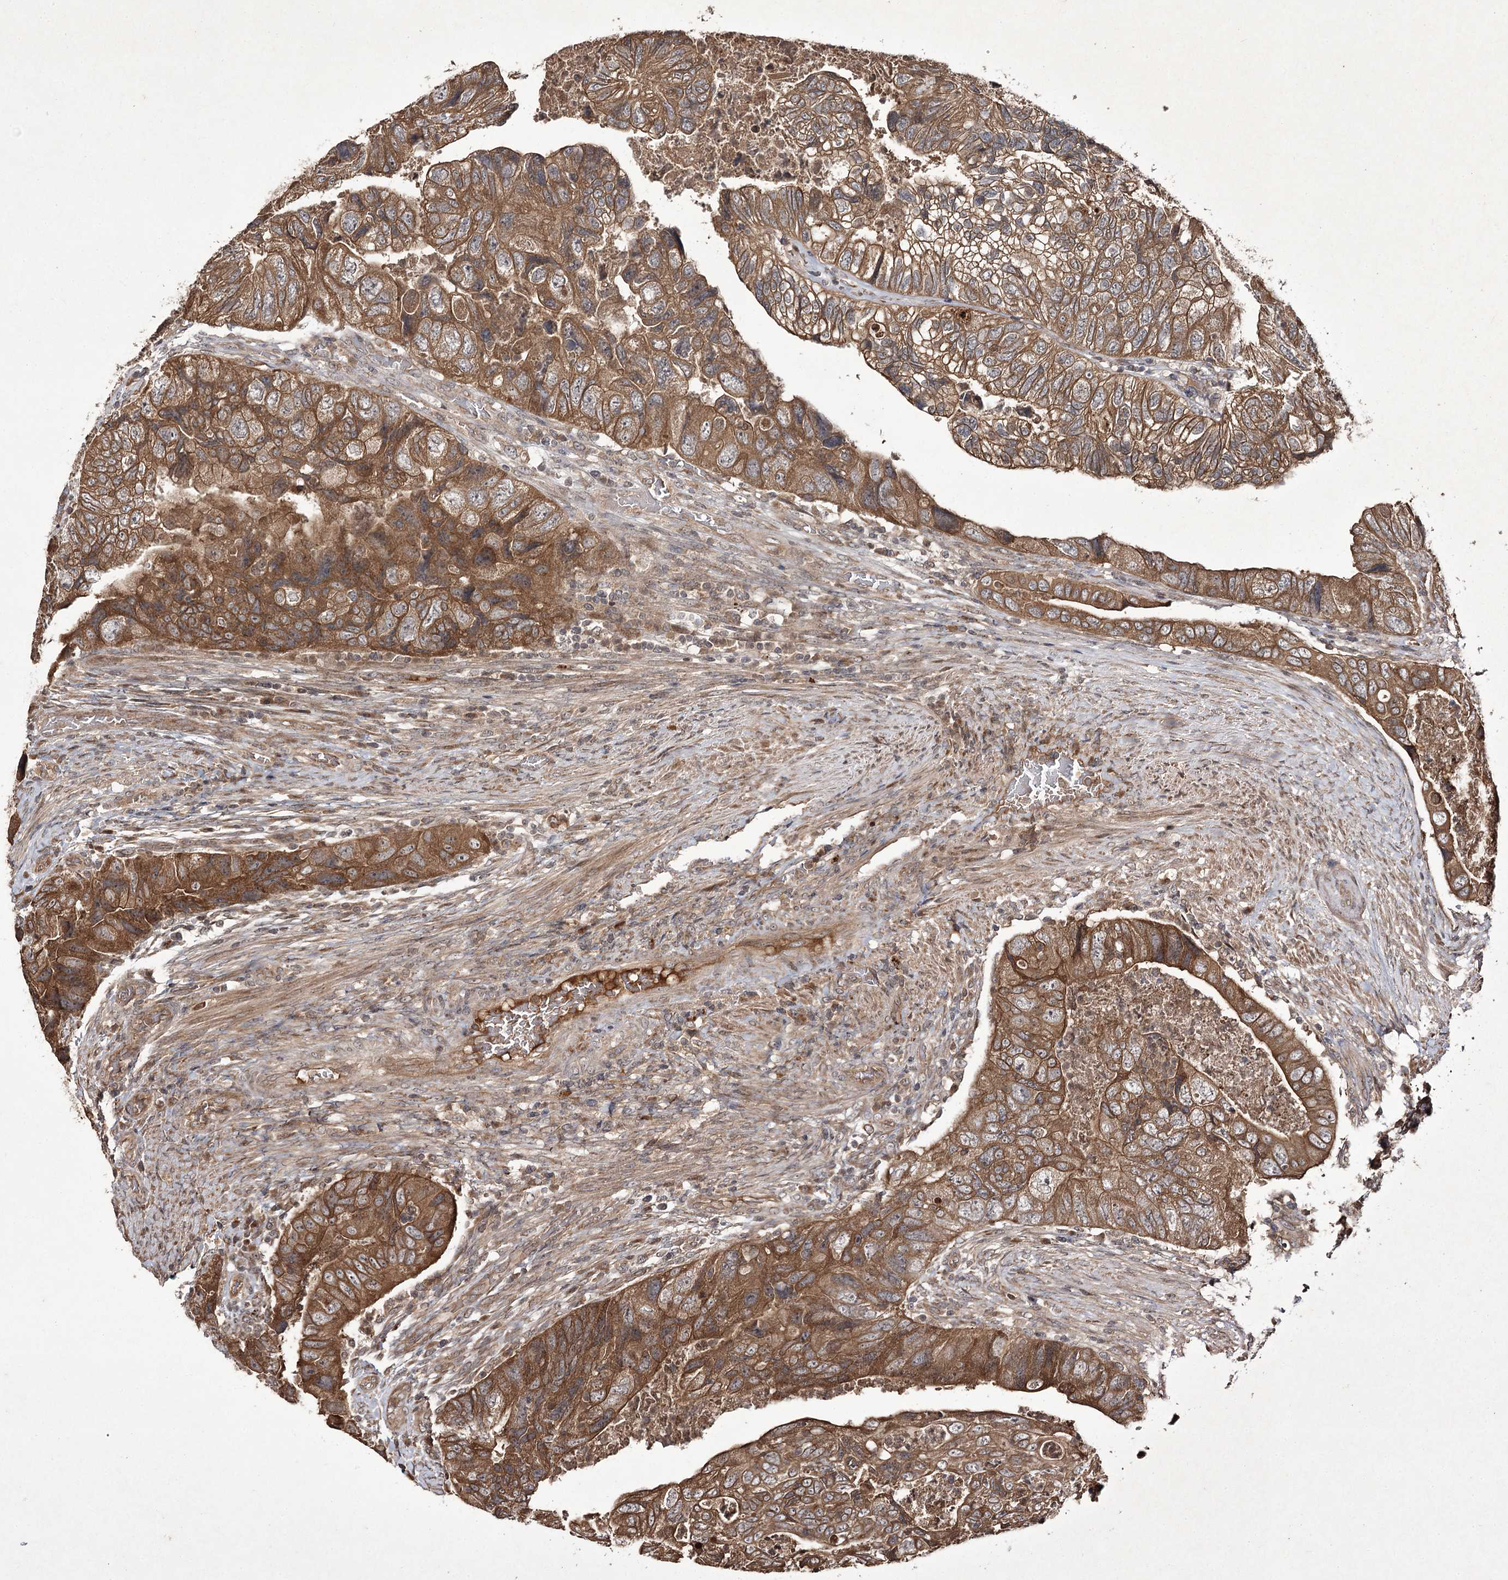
{"staining": {"intensity": "moderate", "quantity": ">75%", "location": "cytoplasmic/membranous"}, "tissue": "colorectal cancer", "cell_type": "Tumor cells", "image_type": "cancer", "snomed": [{"axis": "morphology", "description": "Adenocarcinoma, NOS"}, {"axis": "topography", "description": "Rectum"}], "caption": "Adenocarcinoma (colorectal) stained with a protein marker reveals moderate staining in tumor cells.", "gene": "FANCL", "patient": {"sex": "male", "age": 63}}